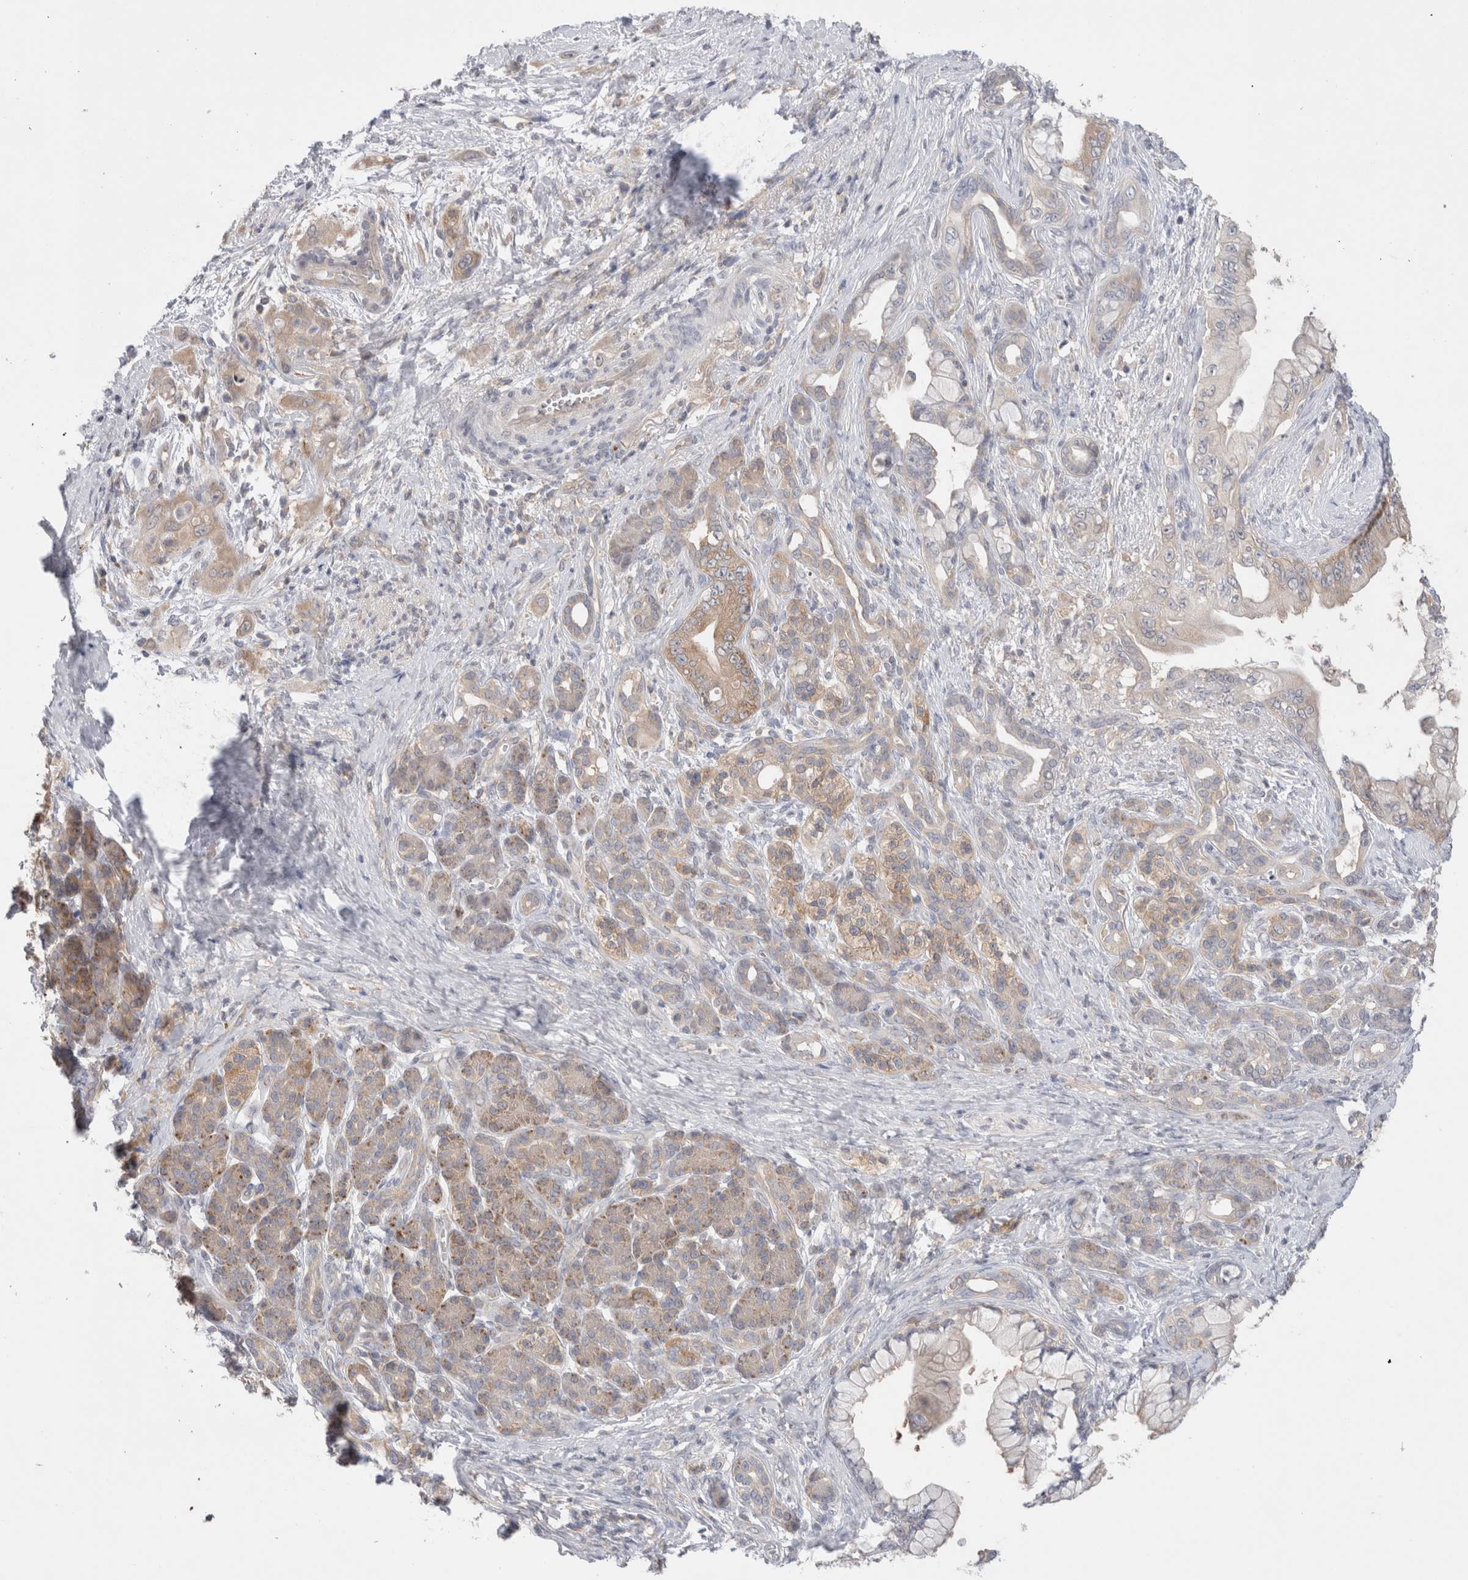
{"staining": {"intensity": "negative", "quantity": "none", "location": "none"}, "tissue": "pancreatic cancer", "cell_type": "Tumor cells", "image_type": "cancer", "snomed": [{"axis": "morphology", "description": "Adenocarcinoma, NOS"}, {"axis": "topography", "description": "Pancreas"}], "caption": "This image is of pancreatic adenocarcinoma stained with immunohistochemistry (IHC) to label a protein in brown with the nuclei are counter-stained blue. There is no staining in tumor cells.", "gene": "NDOR1", "patient": {"sex": "male", "age": 59}}